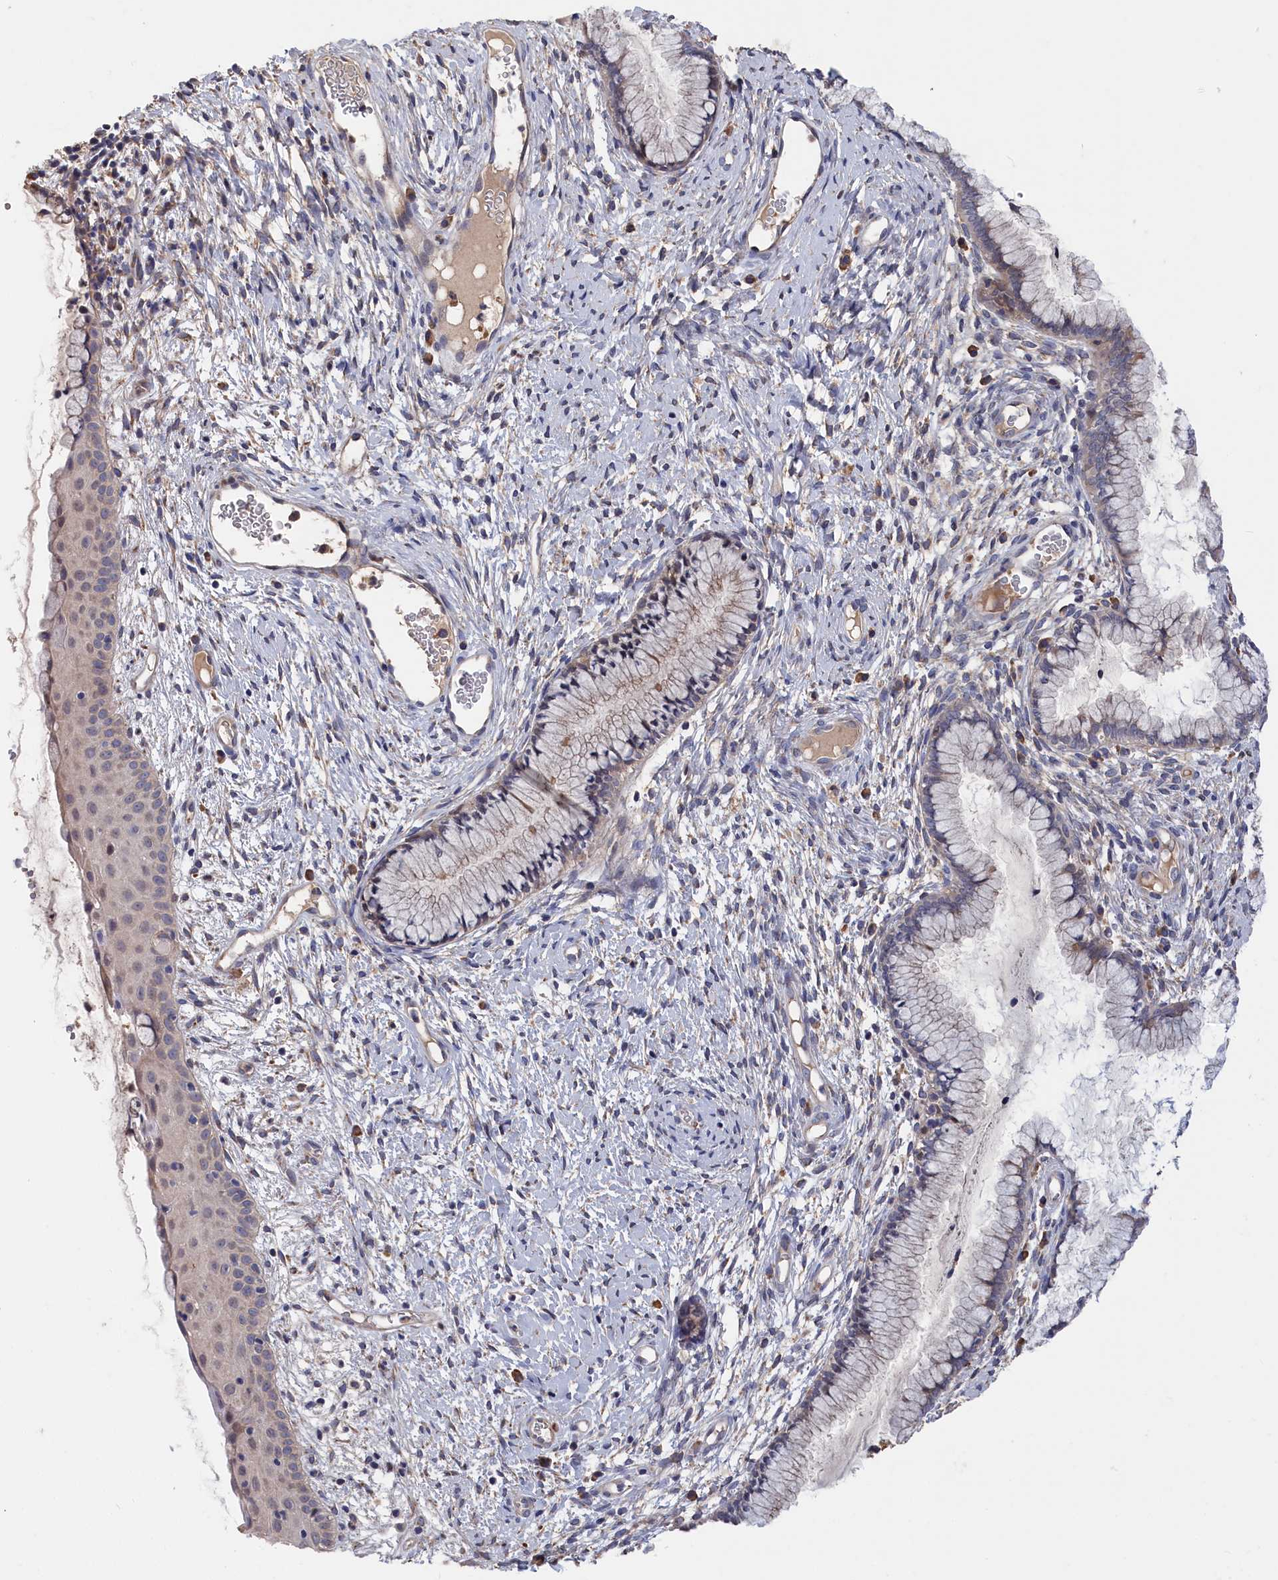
{"staining": {"intensity": "weak", "quantity": "<25%", "location": "cytoplasmic/membranous"}, "tissue": "cervix", "cell_type": "Glandular cells", "image_type": "normal", "snomed": [{"axis": "morphology", "description": "Normal tissue, NOS"}, {"axis": "topography", "description": "Cervix"}], "caption": "DAB (3,3'-diaminobenzidine) immunohistochemical staining of normal cervix shows no significant staining in glandular cells.", "gene": "CYB5D2", "patient": {"sex": "female", "age": 42}}